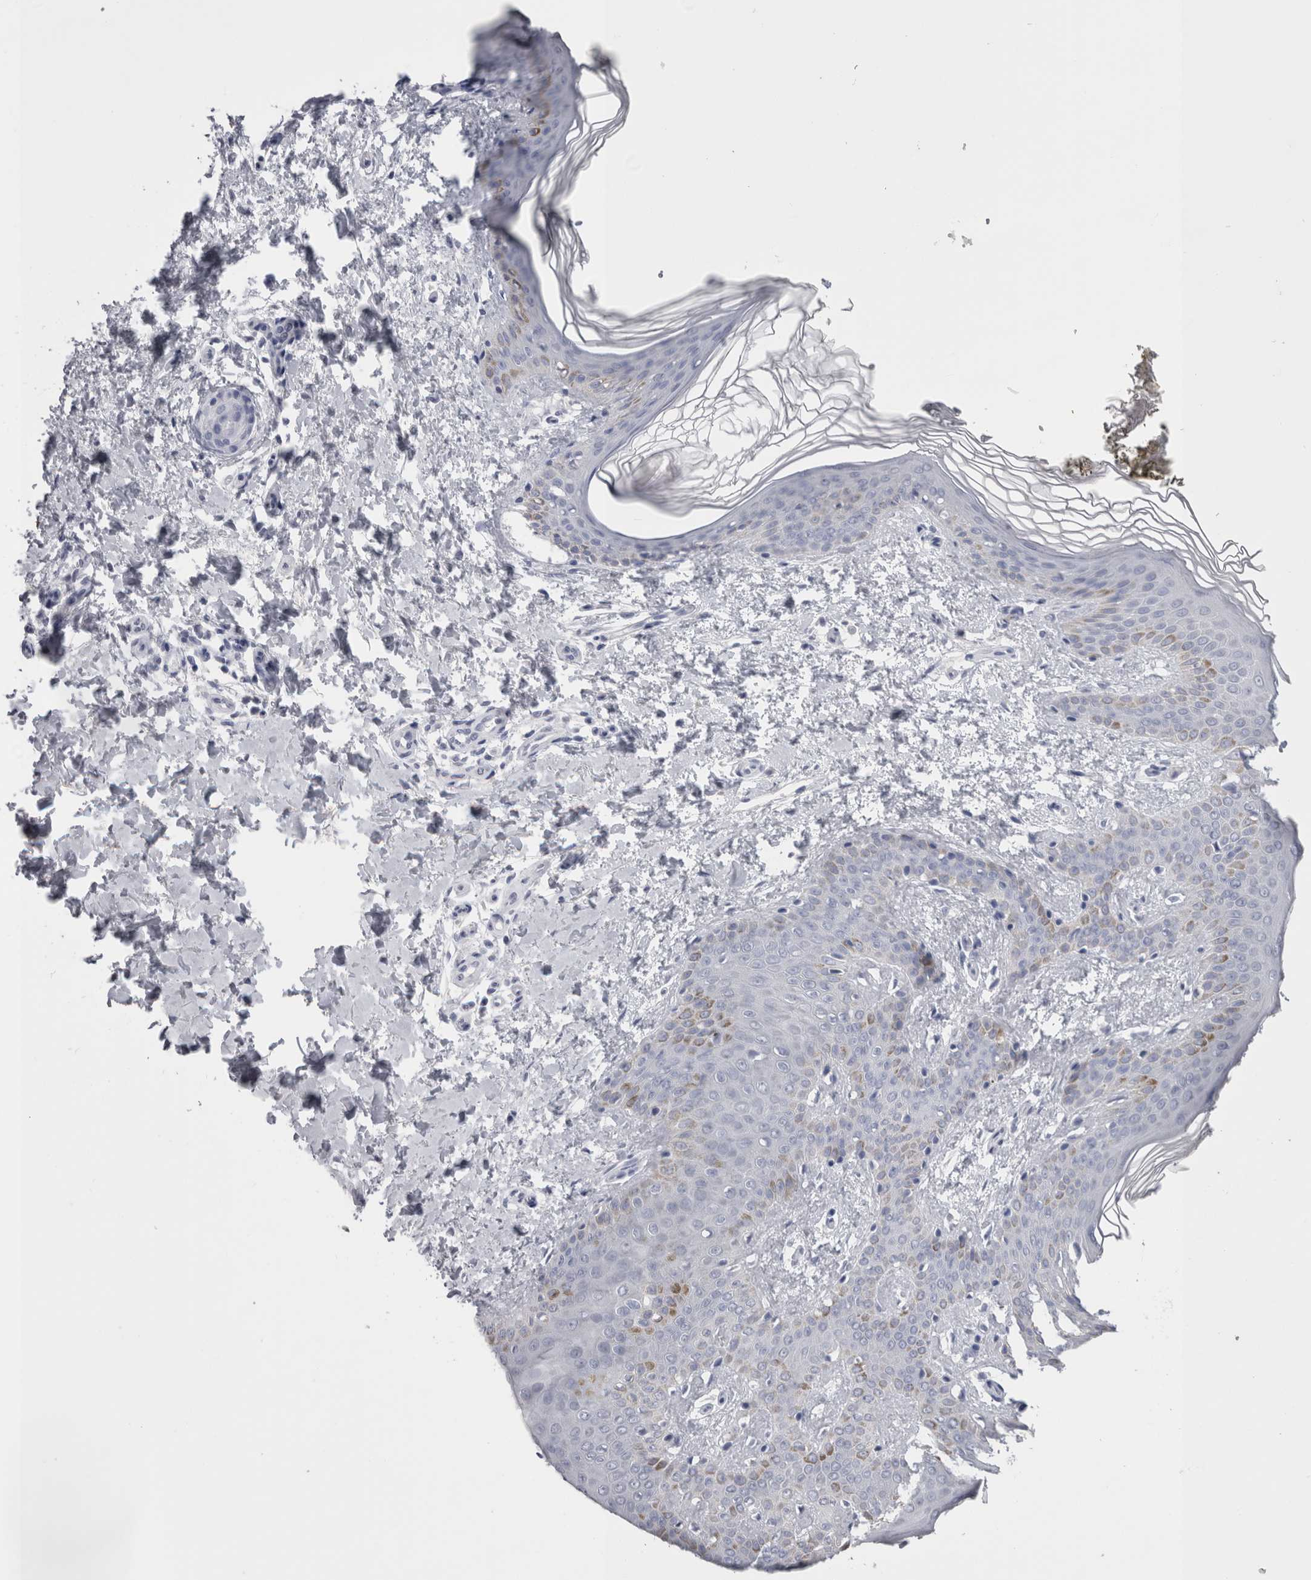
{"staining": {"intensity": "negative", "quantity": "none", "location": "none"}, "tissue": "skin", "cell_type": "Fibroblasts", "image_type": "normal", "snomed": [{"axis": "morphology", "description": "Normal tissue, NOS"}, {"axis": "morphology", "description": "Neoplasm, benign, NOS"}, {"axis": "topography", "description": "Skin"}, {"axis": "topography", "description": "Soft tissue"}], "caption": "The photomicrograph shows no staining of fibroblasts in normal skin. The staining is performed using DAB (3,3'-diaminobenzidine) brown chromogen with nuclei counter-stained in using hematoxylin.", "gene": "CA8", "patient": {"sex": "male", "age": 26}}